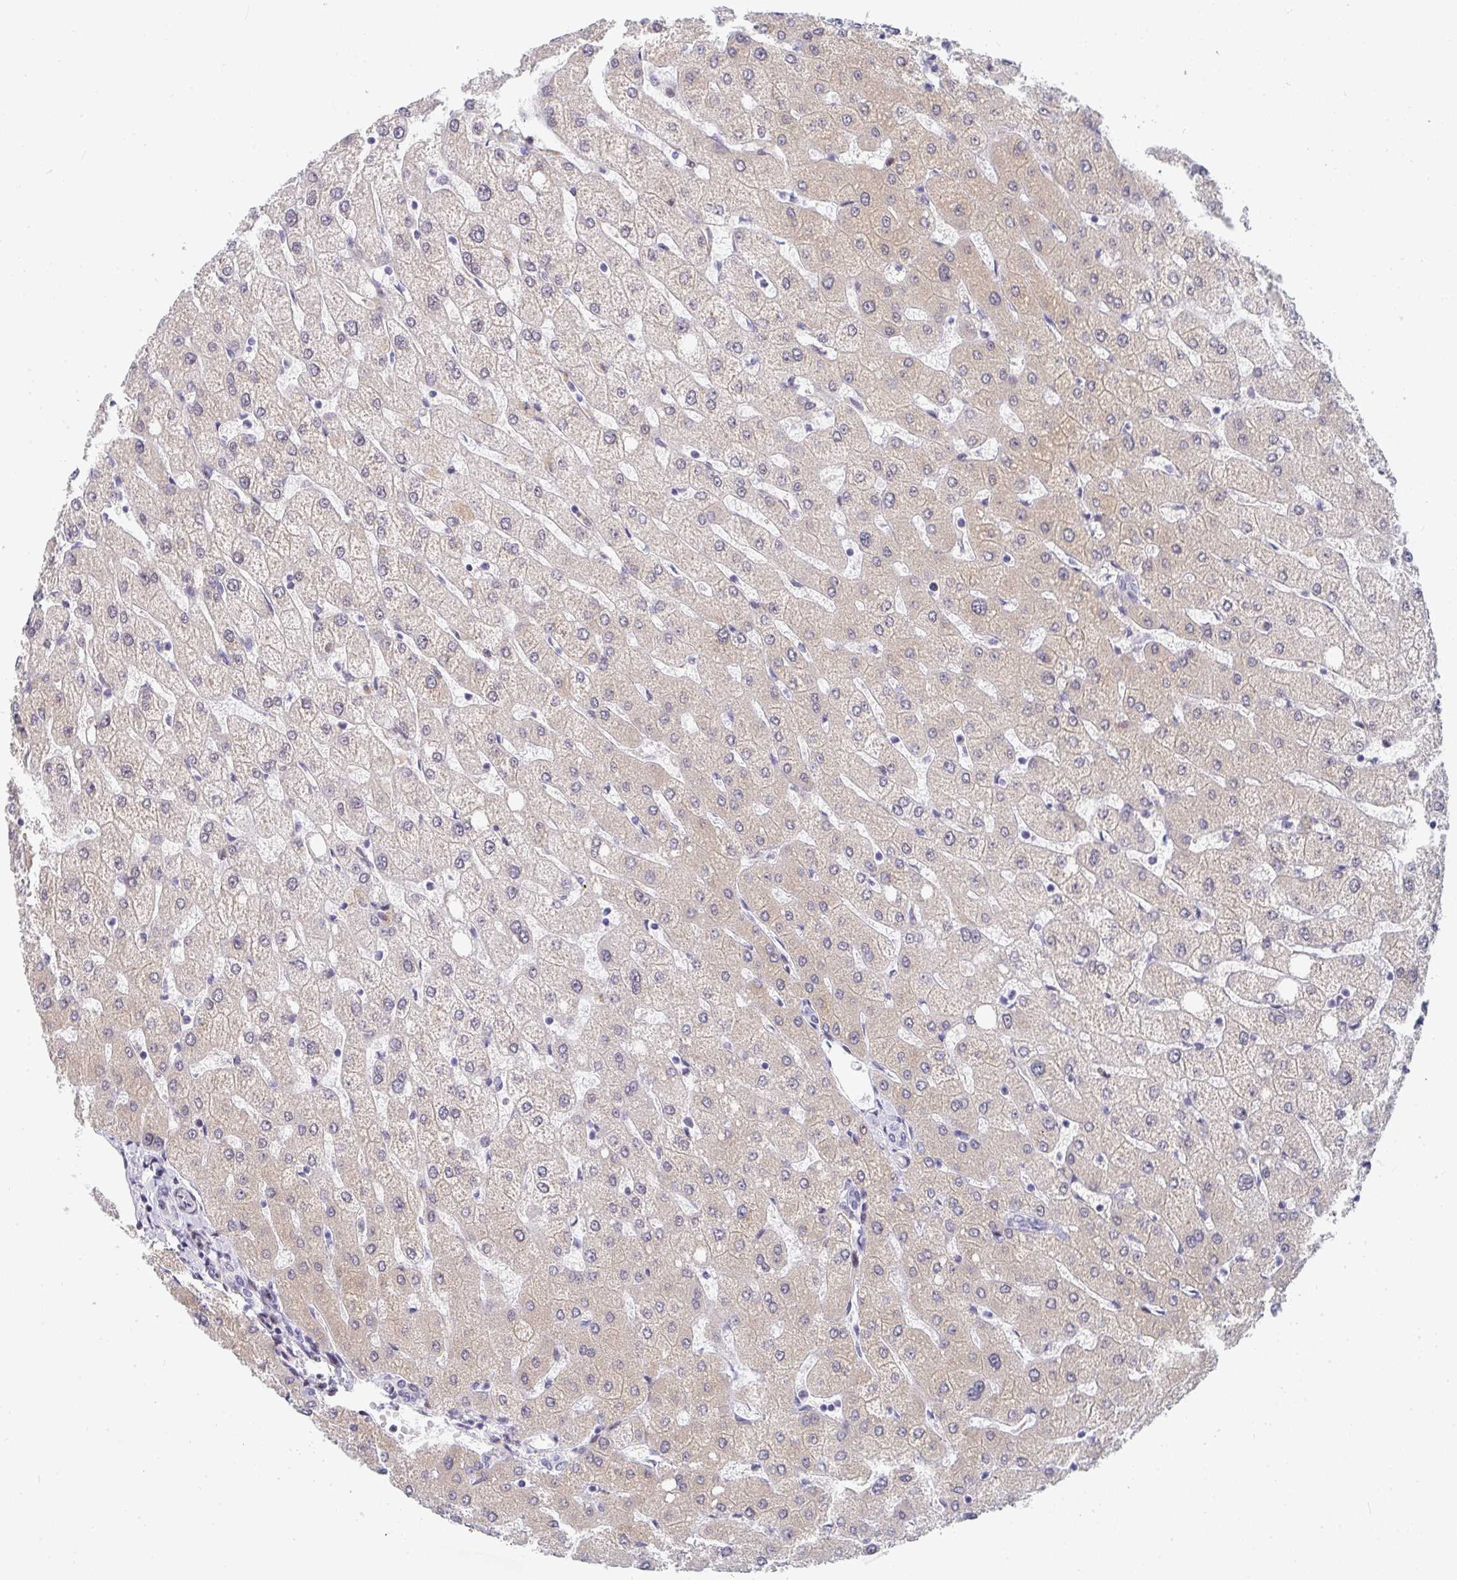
{"staining": {"intensity": "negative", "quantity": "none", "location": "none"}, "tissue": "liver", "cell_type": "Cholangiocytes", "image_type": "normal", "snomed": [{"axis": "morphology", "description": "Normal tissue, NOS"}, {"axis": "topography", "description": "Liver"}], "caption": "A micrograph of human liver is negative for staining in cholangiocytes. (Brightfield microscopy of DAB immunohistochemistry (IHC) at high magnification).", "gene": "ZIC3", "patient": {"sex": "female", "age": 54}}